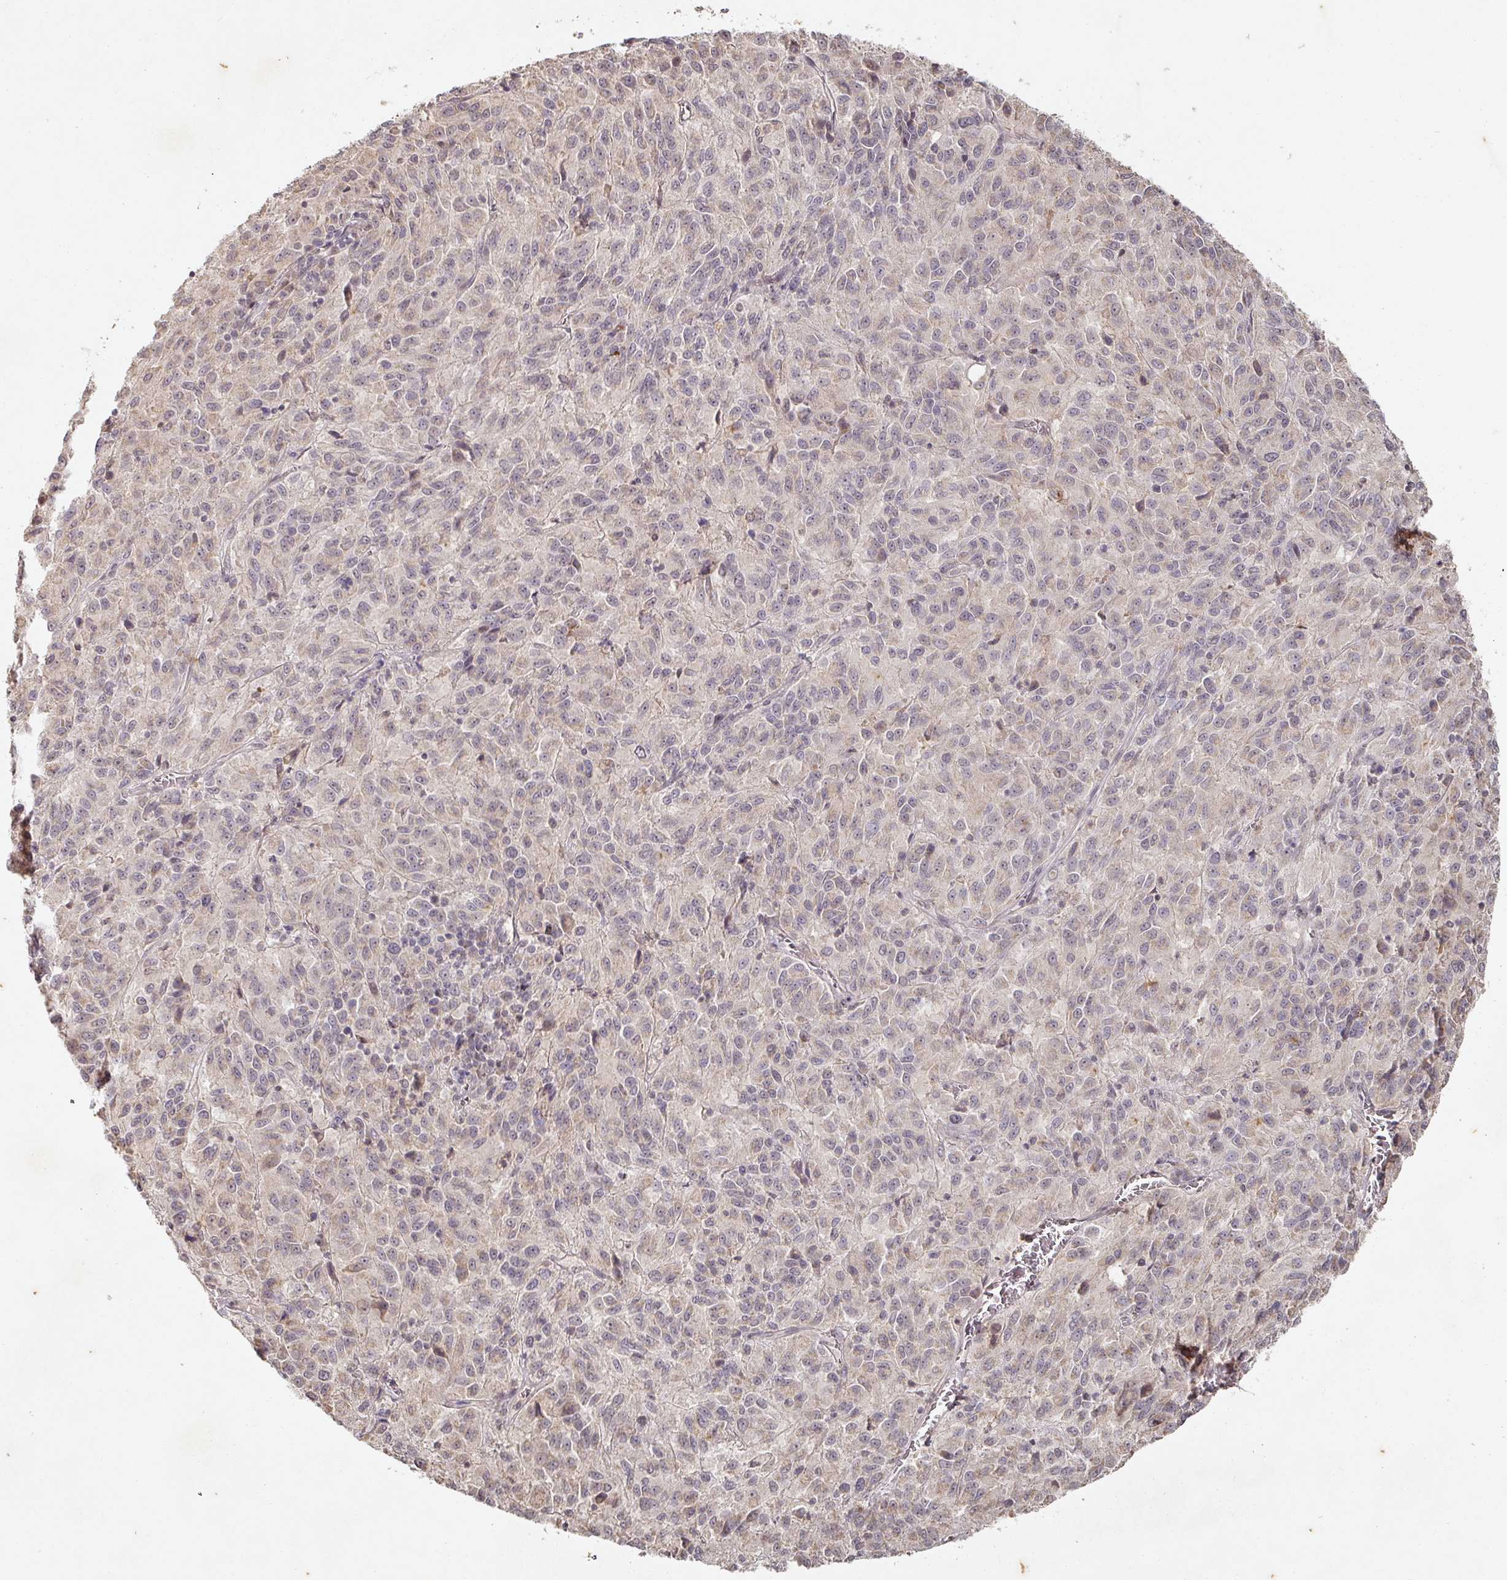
{"staining": {"intensity": "negative", "quantity": "none", "location": "none"}, "tissue": "melanoma", "cell_type": "Tumor cells", "image_type": "cancer", "snomed": [{"axis": "morphology", "description": "Malignant melanoma, Metastatic site"}, {"axis": "topography", "description": "Lung"}], "caption": "Immunohistochemistry image of neoplastic tissue: melanoma stained with DAB (3,3'-diaminobenzidine) shows no significant protein staining in tumor cells.", "gene": "CAPN5", "patient": {"sex": "male", "age": 64}}